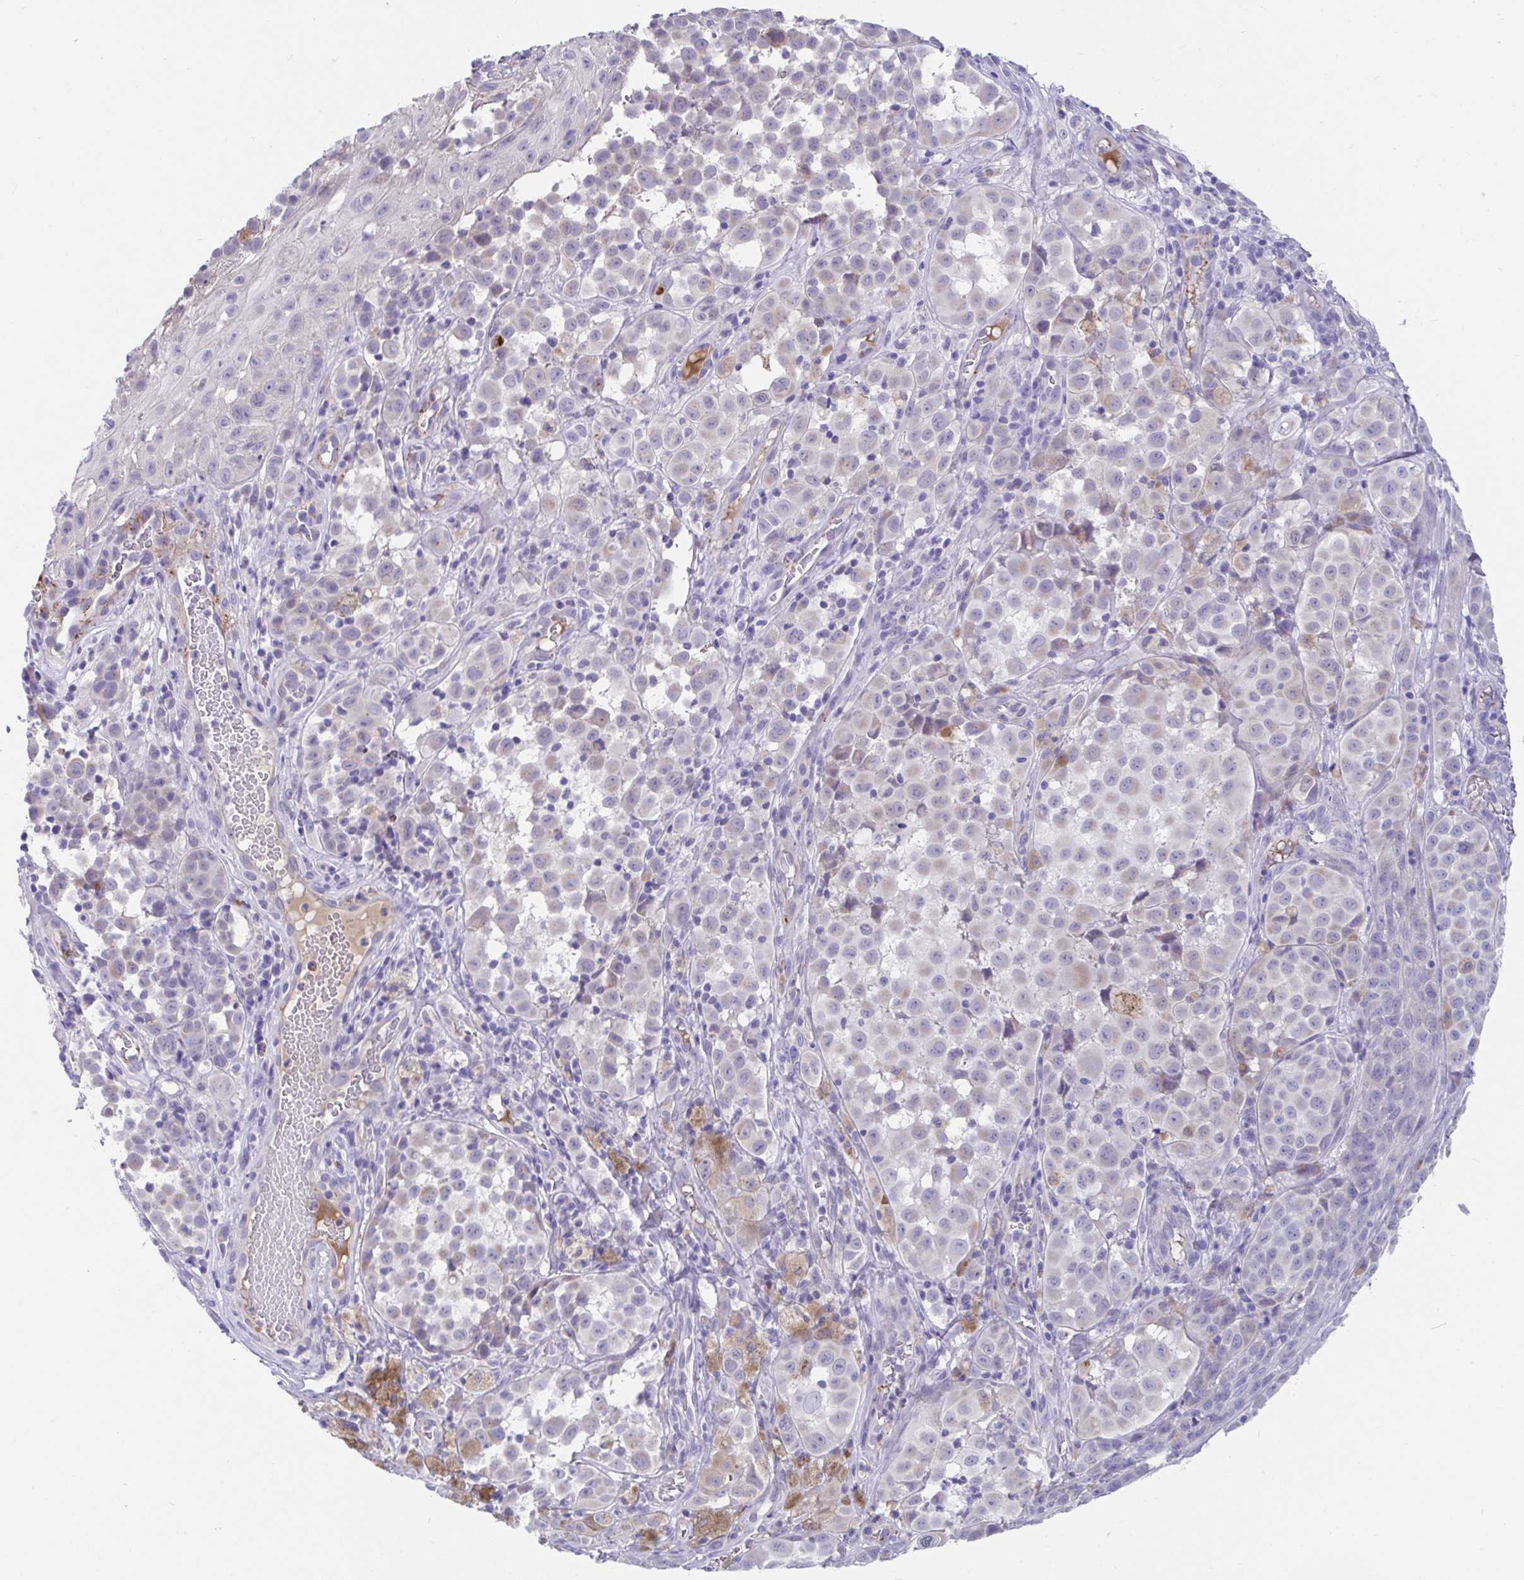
{"staining": {"intensity": "negative", "quantity": "none", "location": "none"}, "tissue": "melanoma", "cell_type": "Tumor cells", "image_type": "cancer", "snomed": [{"axis": "morphology", "description": "Malignant melanoma, NOS"}, {"axis": "topography", "description": "Skin"}], "caption": "This is an immunohistochemistry image of melanoma. There is no staining in tumor cells.", "gene": "CCSAP", "patient": {"sex": "male", "age": 64}}